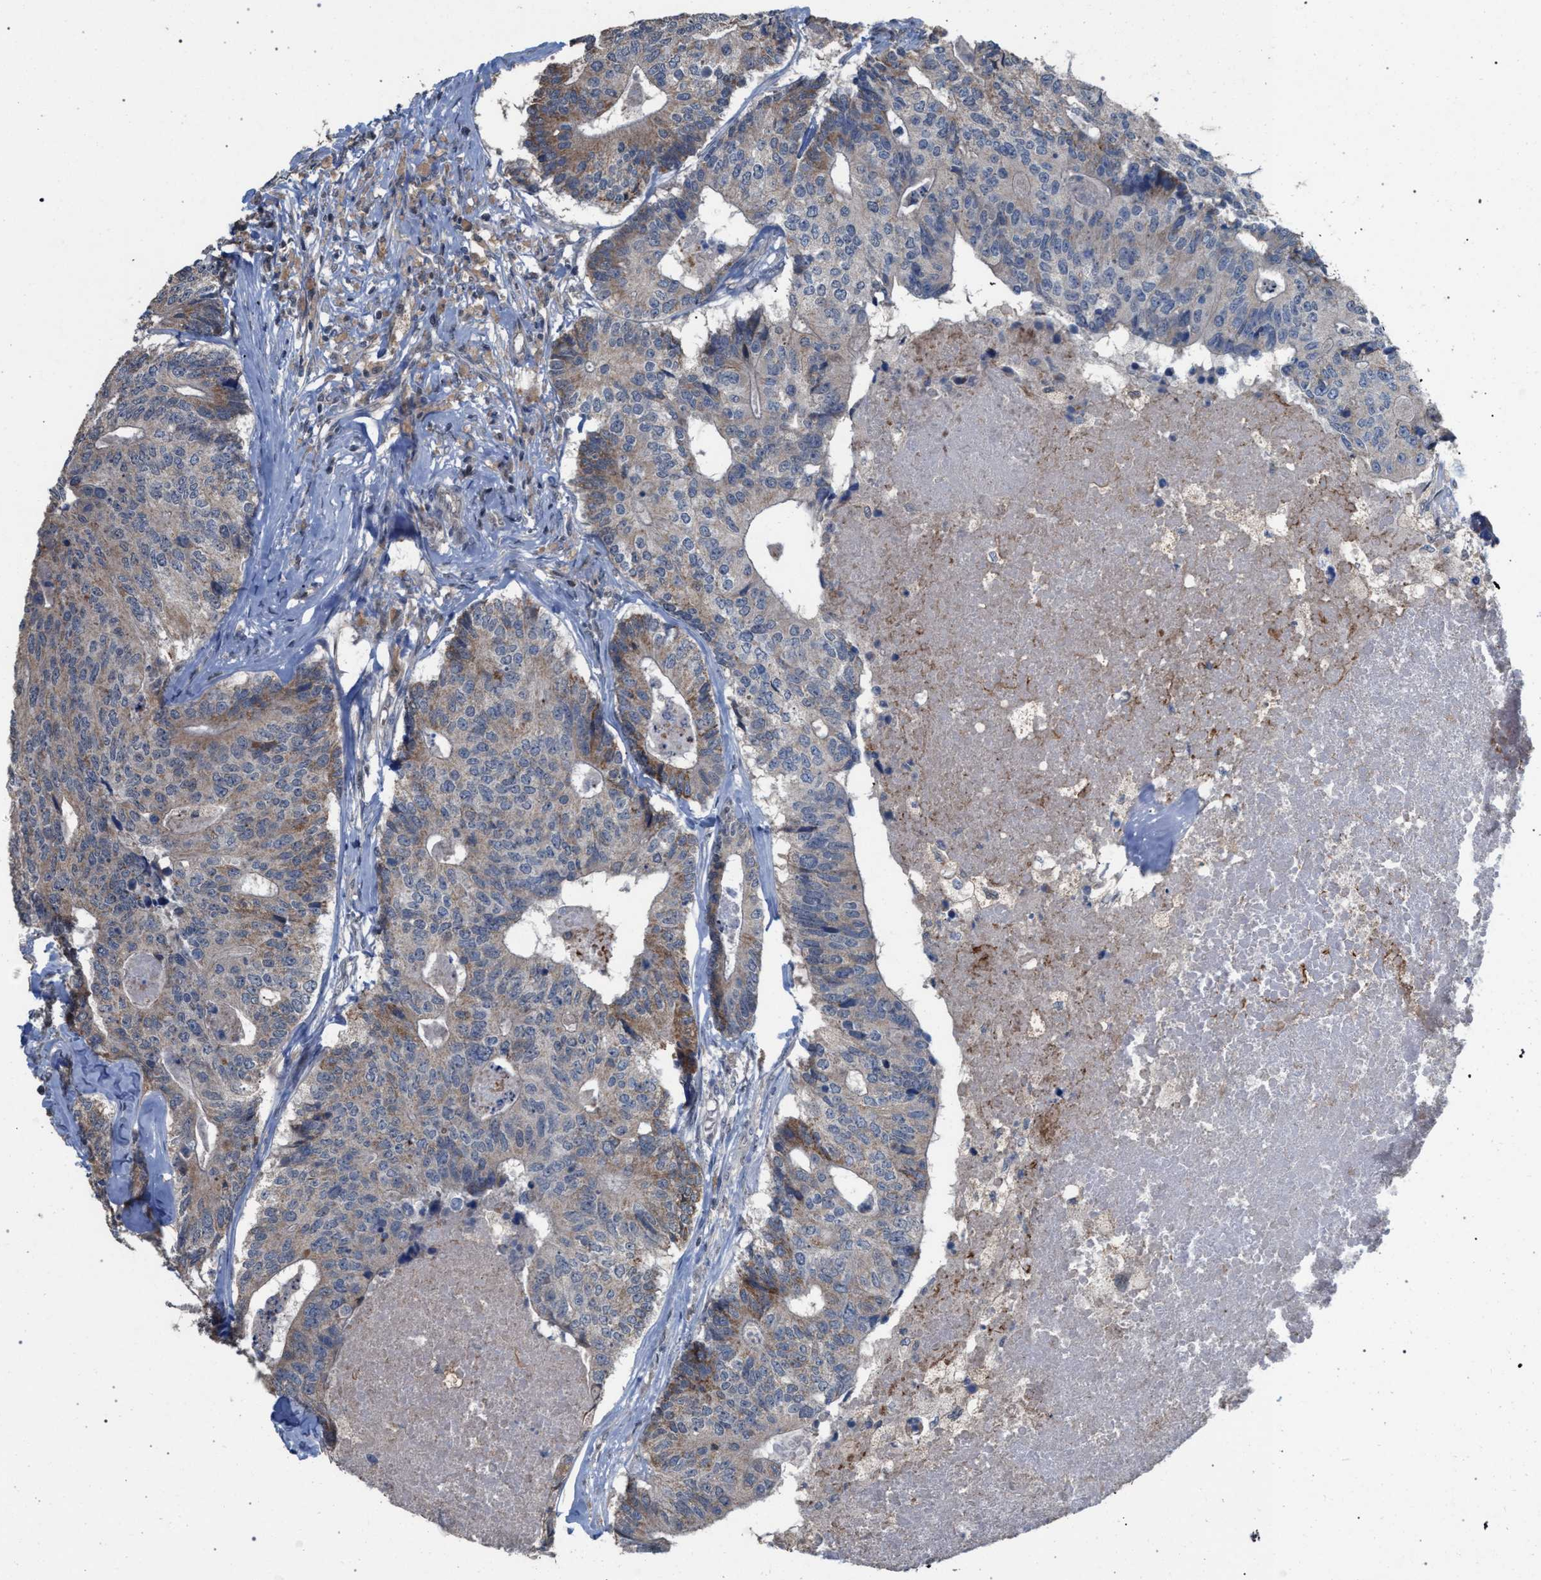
{"staining": {"intensity": "moderate", "quantity": "<25%", "location": "cytoplasmic/membranous"}, "tissue": "colorectal cancer", "cell_type": "Tumor cells", "image_type": "cancer", "snomed": [{"axis": "morphology", "description": "Adenocarcinoma, NOS"}, {"axis": "topography", "description": "Colon"}], "caption": "A histopathology image of adenocarcinoma (colorectal) stained for a protein reveals moderate cytoplasmic/membranous brown staining in tumor cells.", "gene": "TECPR1", "patient": {"sex": "female", "age": 67}}